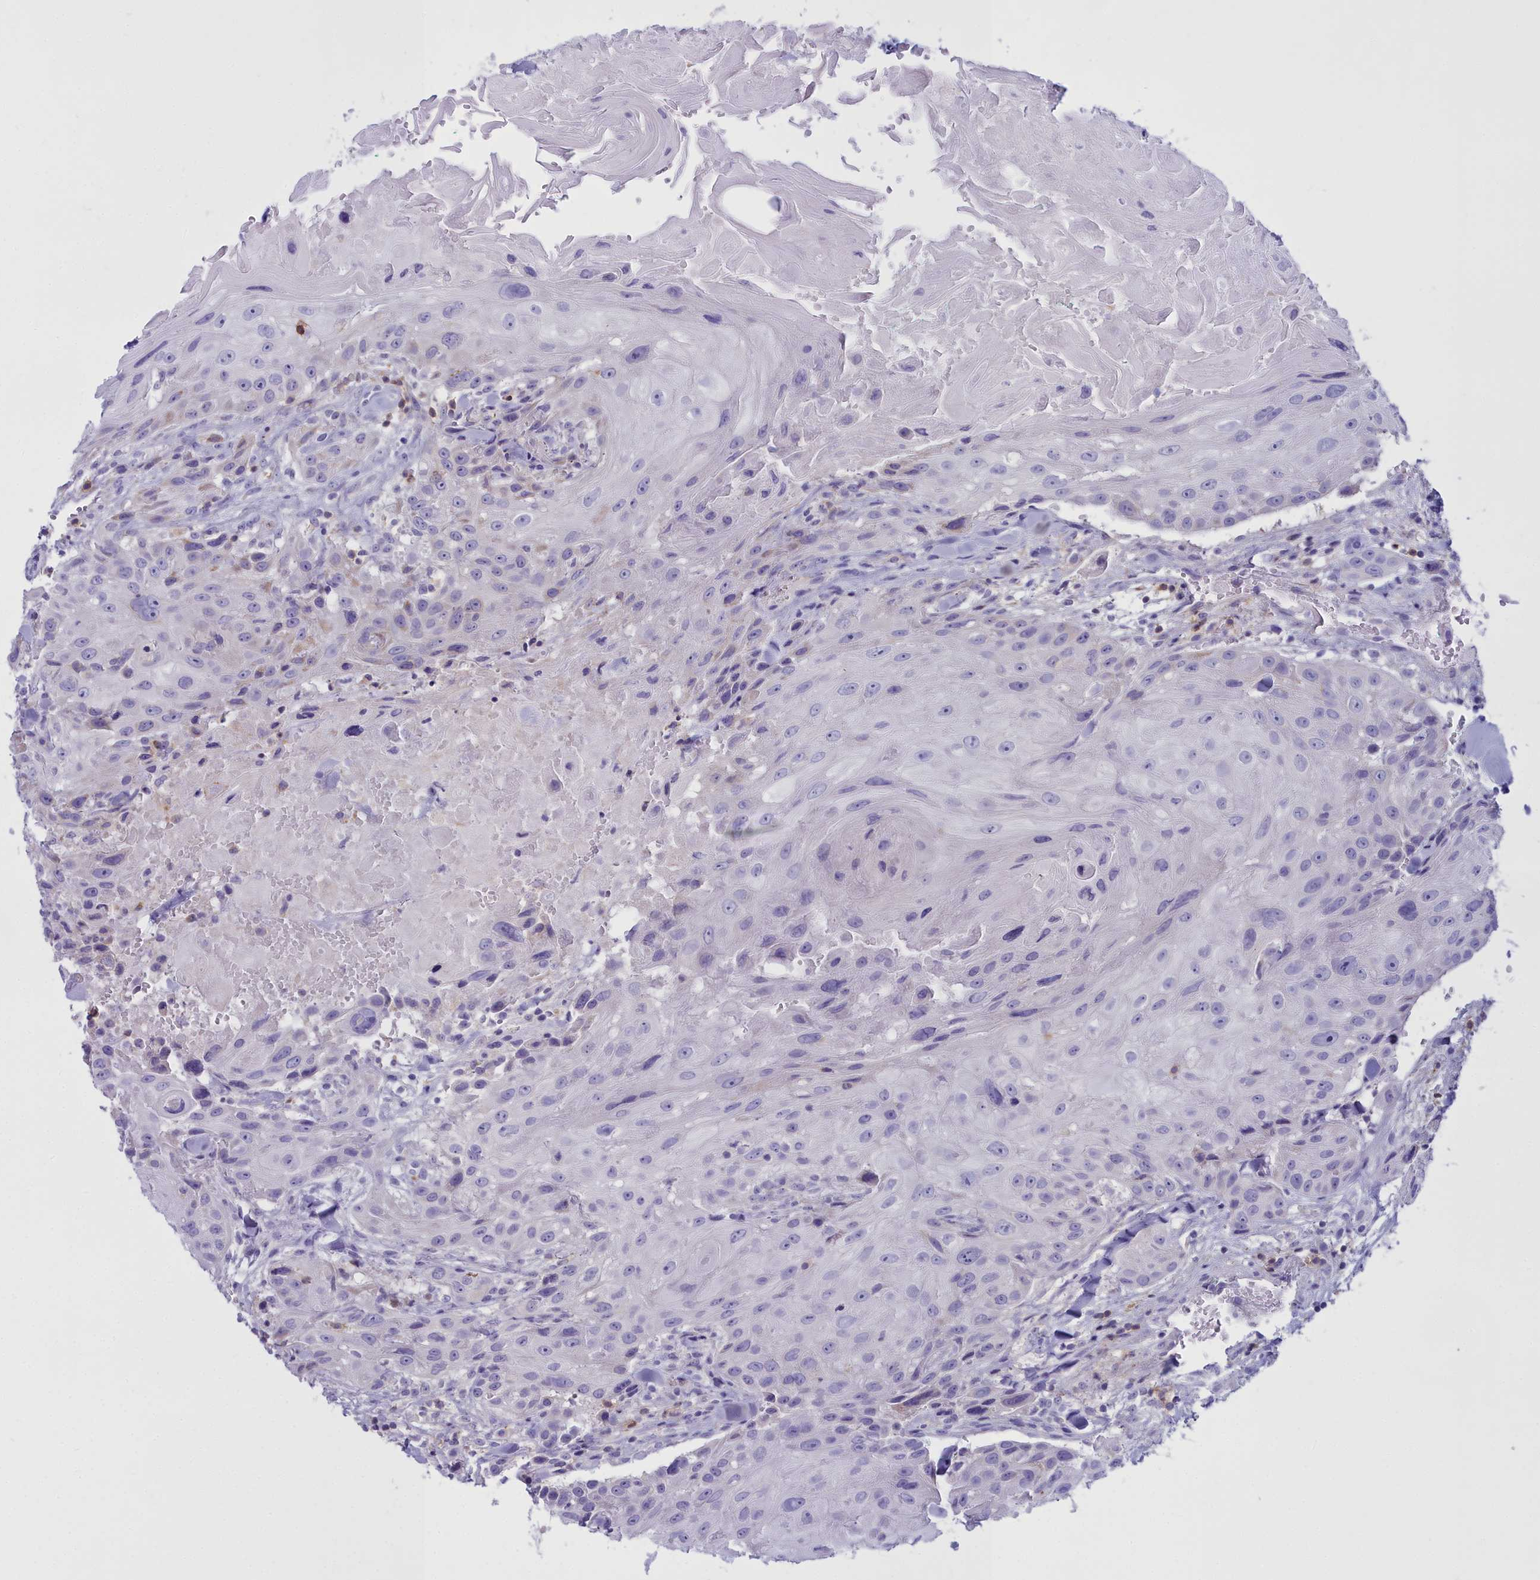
{"staining": {"intensity": "negative", "quantity": "none", "location": "none"}, "tissue": "head and neck cancer", "cell_type": "Tumor cells", "image_type": "cancer", "snomed": [{"axis": "morphology", "description": "Squamous cell carcinoma, NOS"}, {"axis": "topography", "description": "Head-Neck"}], "caption": "Immunohistochemistry (IHC) of head and neck cancer demonstrates no staining in tumor cells. (Stains: DAB immunohistochemistry with hematoxylin counter stain, Microscopy: brightfield microscopy at high magnification).", "gene": "CD5", "patient": {"sex": "male", "age": 81}}